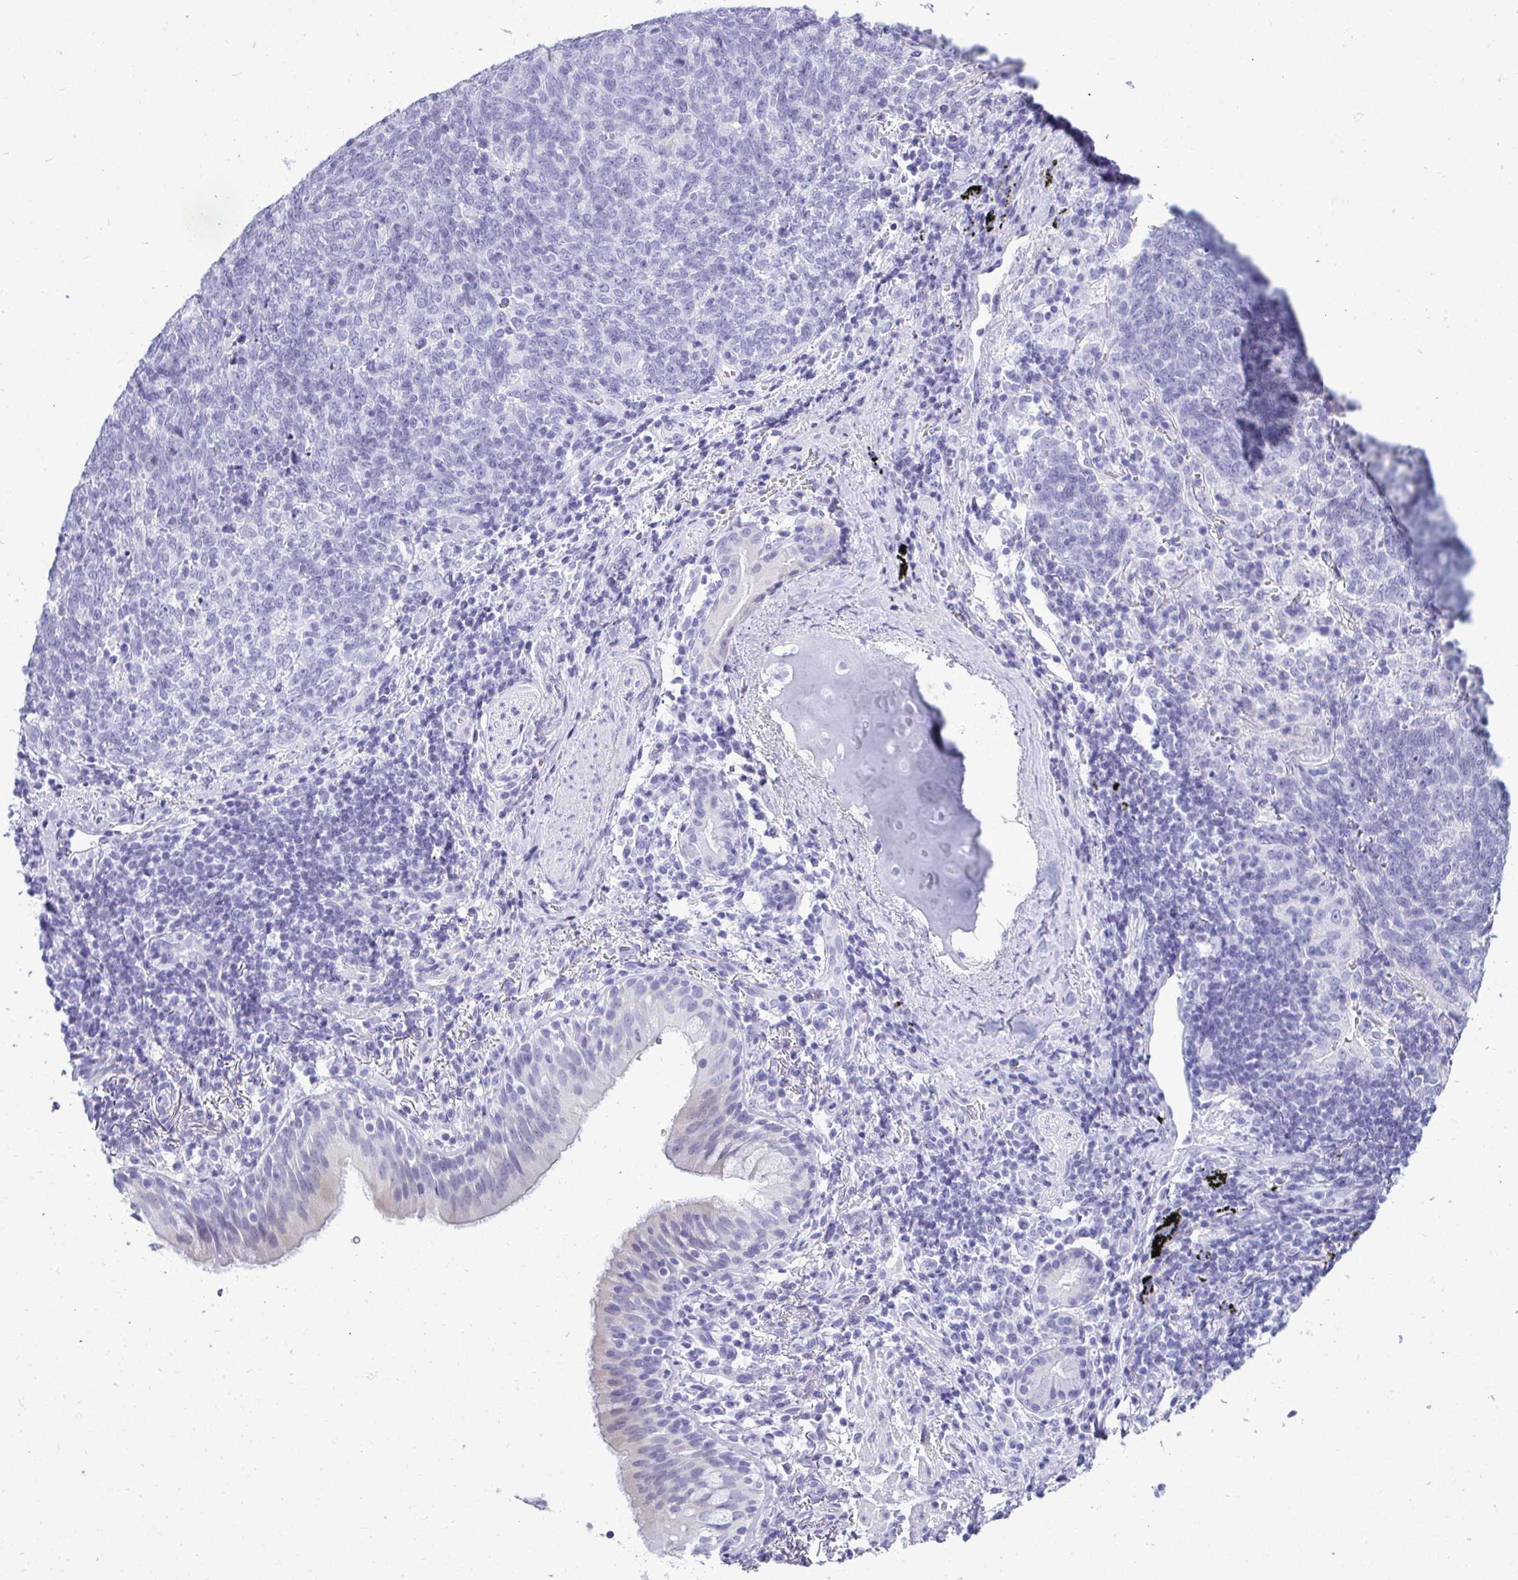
{"staining": {"intensity": "negative", "quantity": "none", "location": "none"}, "tissue": "lung cancer", "cell_type": "Tumor cells", "image_type": "cancer", "snomed": [{"axis": "morphology", "description": "Squamous cell carcinoma, NOS"}, {"axis": "topography", "description": "Lung"}], "caption": "This is an immunohistochemistry micrograph of human squamous cell carcinoma (lung). There is no expression in tumor cells.", "gene": "CLGN", "patient": {"sex": "female", "age": 72}}